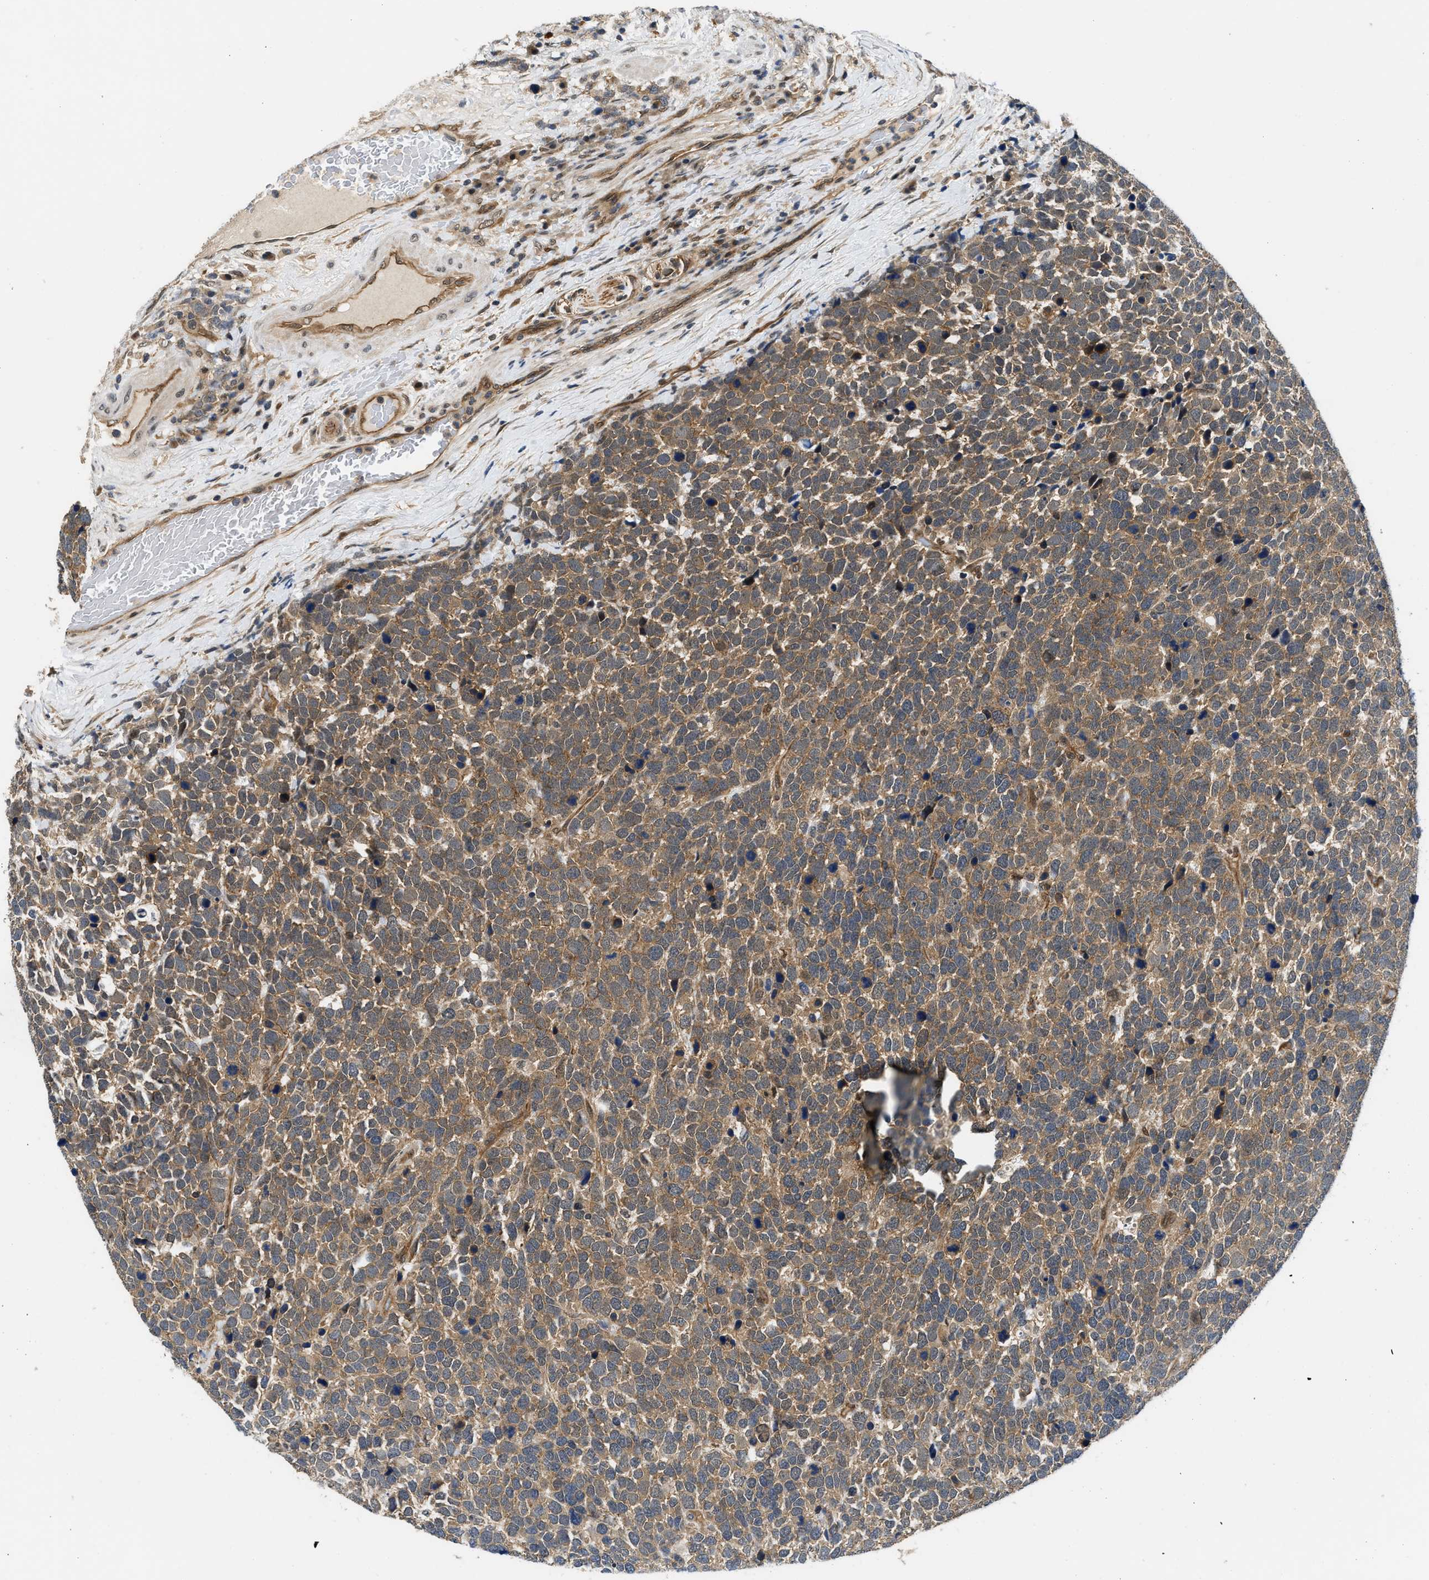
{"staining": {"intensity": "moderate", "quantity": ">75%", "location": "cytoplasmic/membranous"}, "tissue": "urothelial cancer", "cell_type": "Tumor cells", "image_type": "cancer", "snomed": [{"axis": "morphology", "description": "Urothelial carcinoma, High grade"}, {"axis": "topography", "description": "Urinary bladder"}], "caption": "Protein staining exhibits moderate cytoplasmic/membranous positivity in about >75% of tumor cells in urothelial cancer. Immunohistochemistry stains the protein in brown and the nuclei are stained blue.", "gene": "COPS2", "patient": {"sex": "female", "age": 82}}